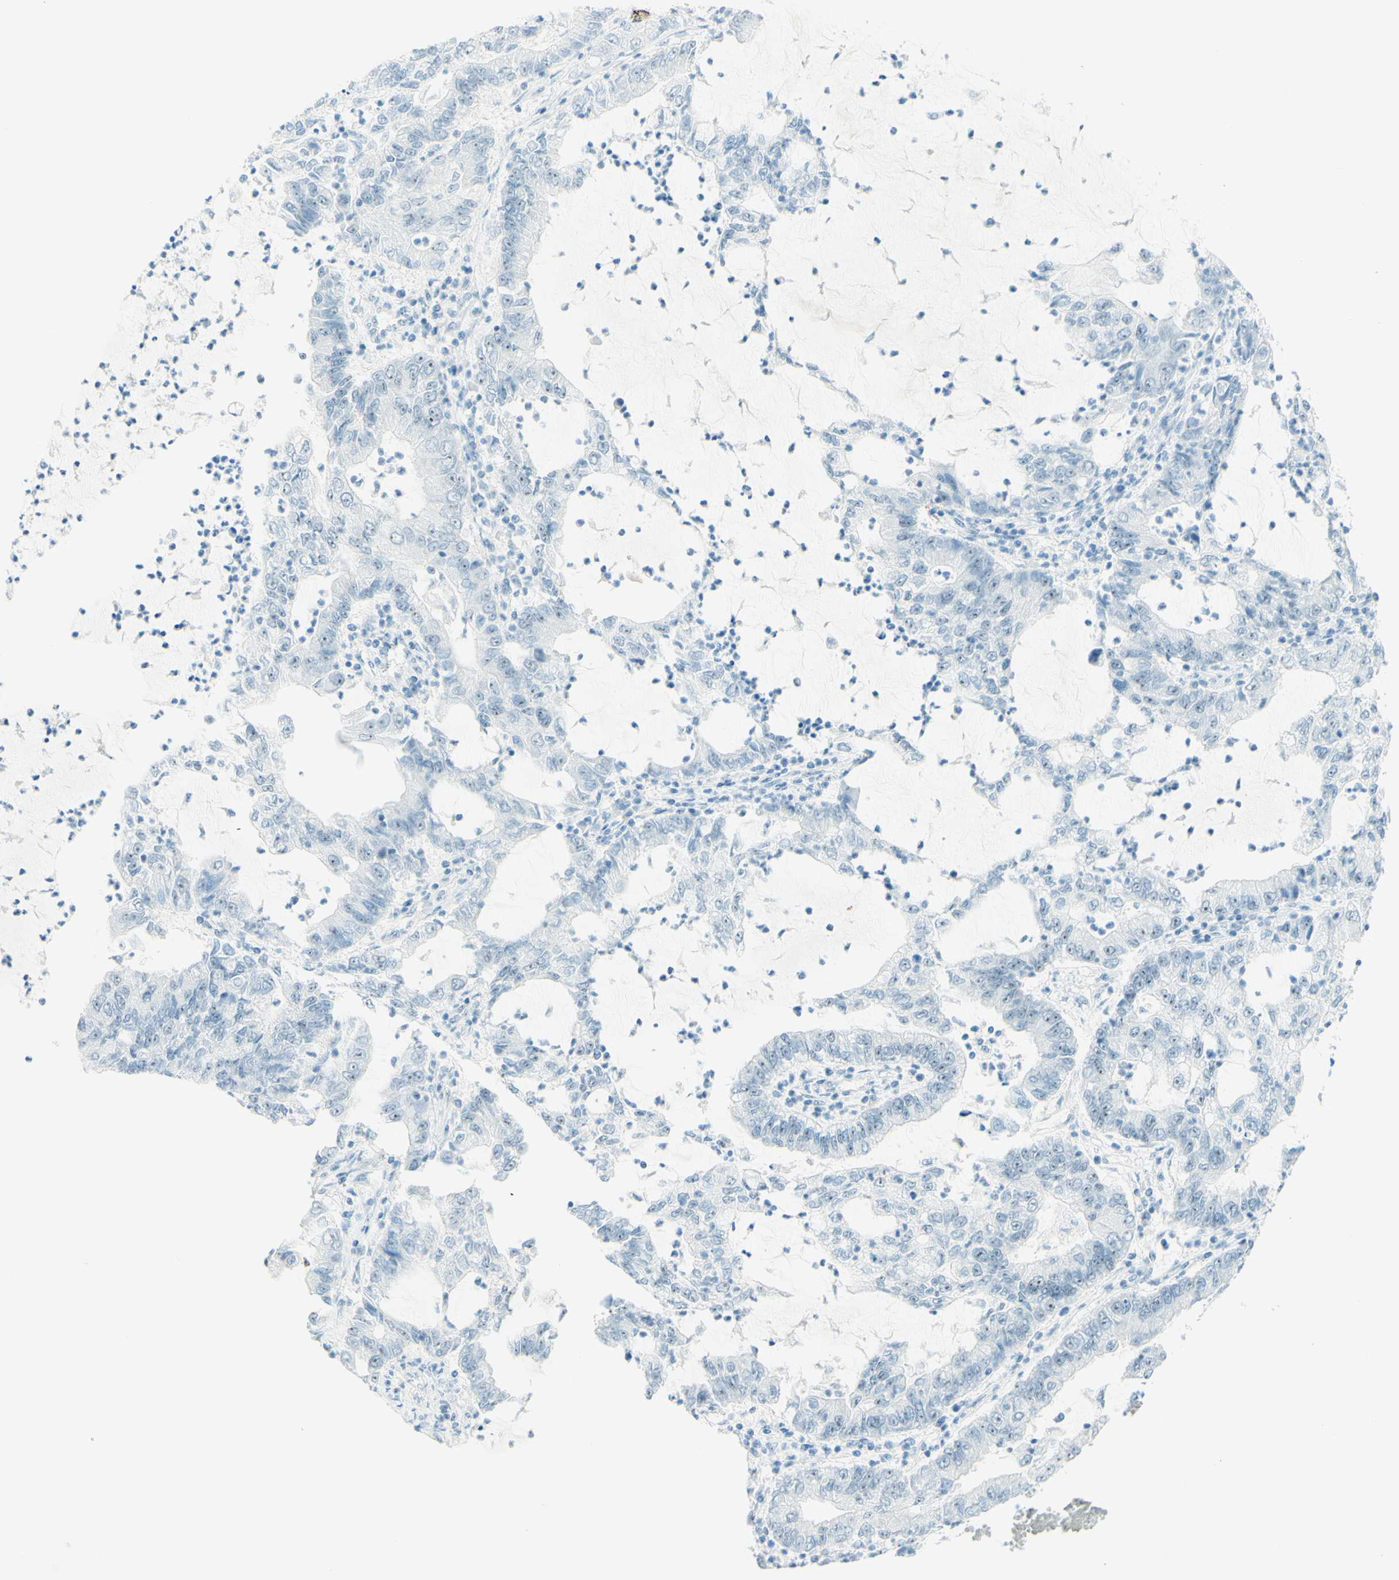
{"staining": {"intensity": "negative", "quantity": "none", "location": "none"}, "tissue": "lung cancer", "cell_type": "Tumor cells", "image_type": "cancer", "snomed": [{"axis": "morphology", "description": "Adenocarcinoma, NOS"}, {"axis": "topography", "description": "Lung"}], "caption": "A histopathology image of lung cancer stained for a protein reveals no brown staining in tumor cells.", "gene": "FMR1NB", "patient": {"sex": "female", "age": 51}}